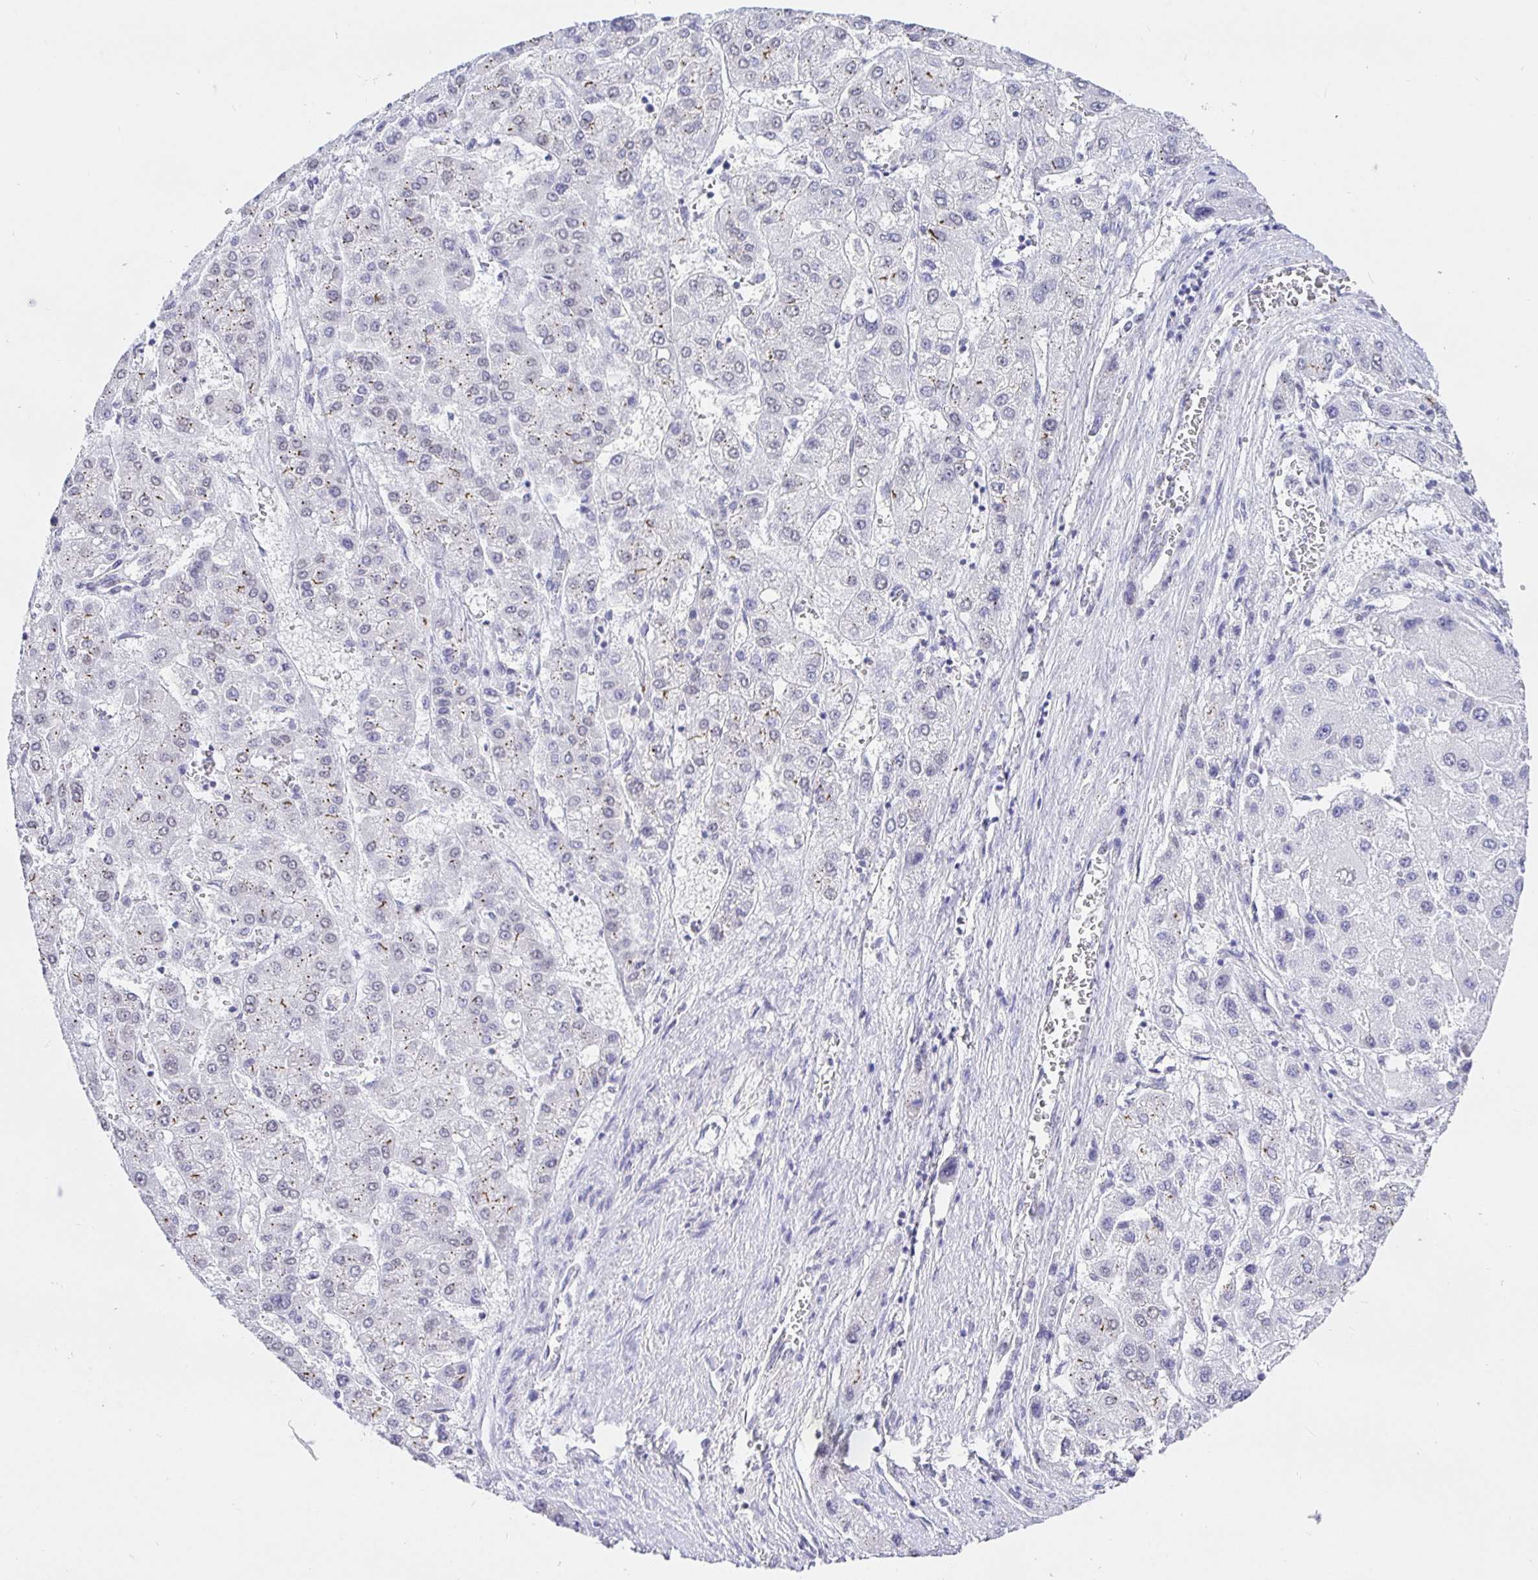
{"staining": {"intensity": "weak", "quantity": "<25%", "location": "cytoplasmic/membranous"}, "tissue": "liver cancer", "cell_type": "Tumor cells", "image_type": "cancer", "snomed": [{"axis": "morphology", "description": "Carcinoma, Hepatocellular, NOS"}, {"axis": "topography", "description": "Liver"}], "caption": "Immunohistochemistry histopathology image of human hepatocellular carcinoma (liver) stained for a protein (brown), which reveals no positivity in tumor cells.", "gene": "EZHIP", "patient": {"sex": "female", "age": 73}}